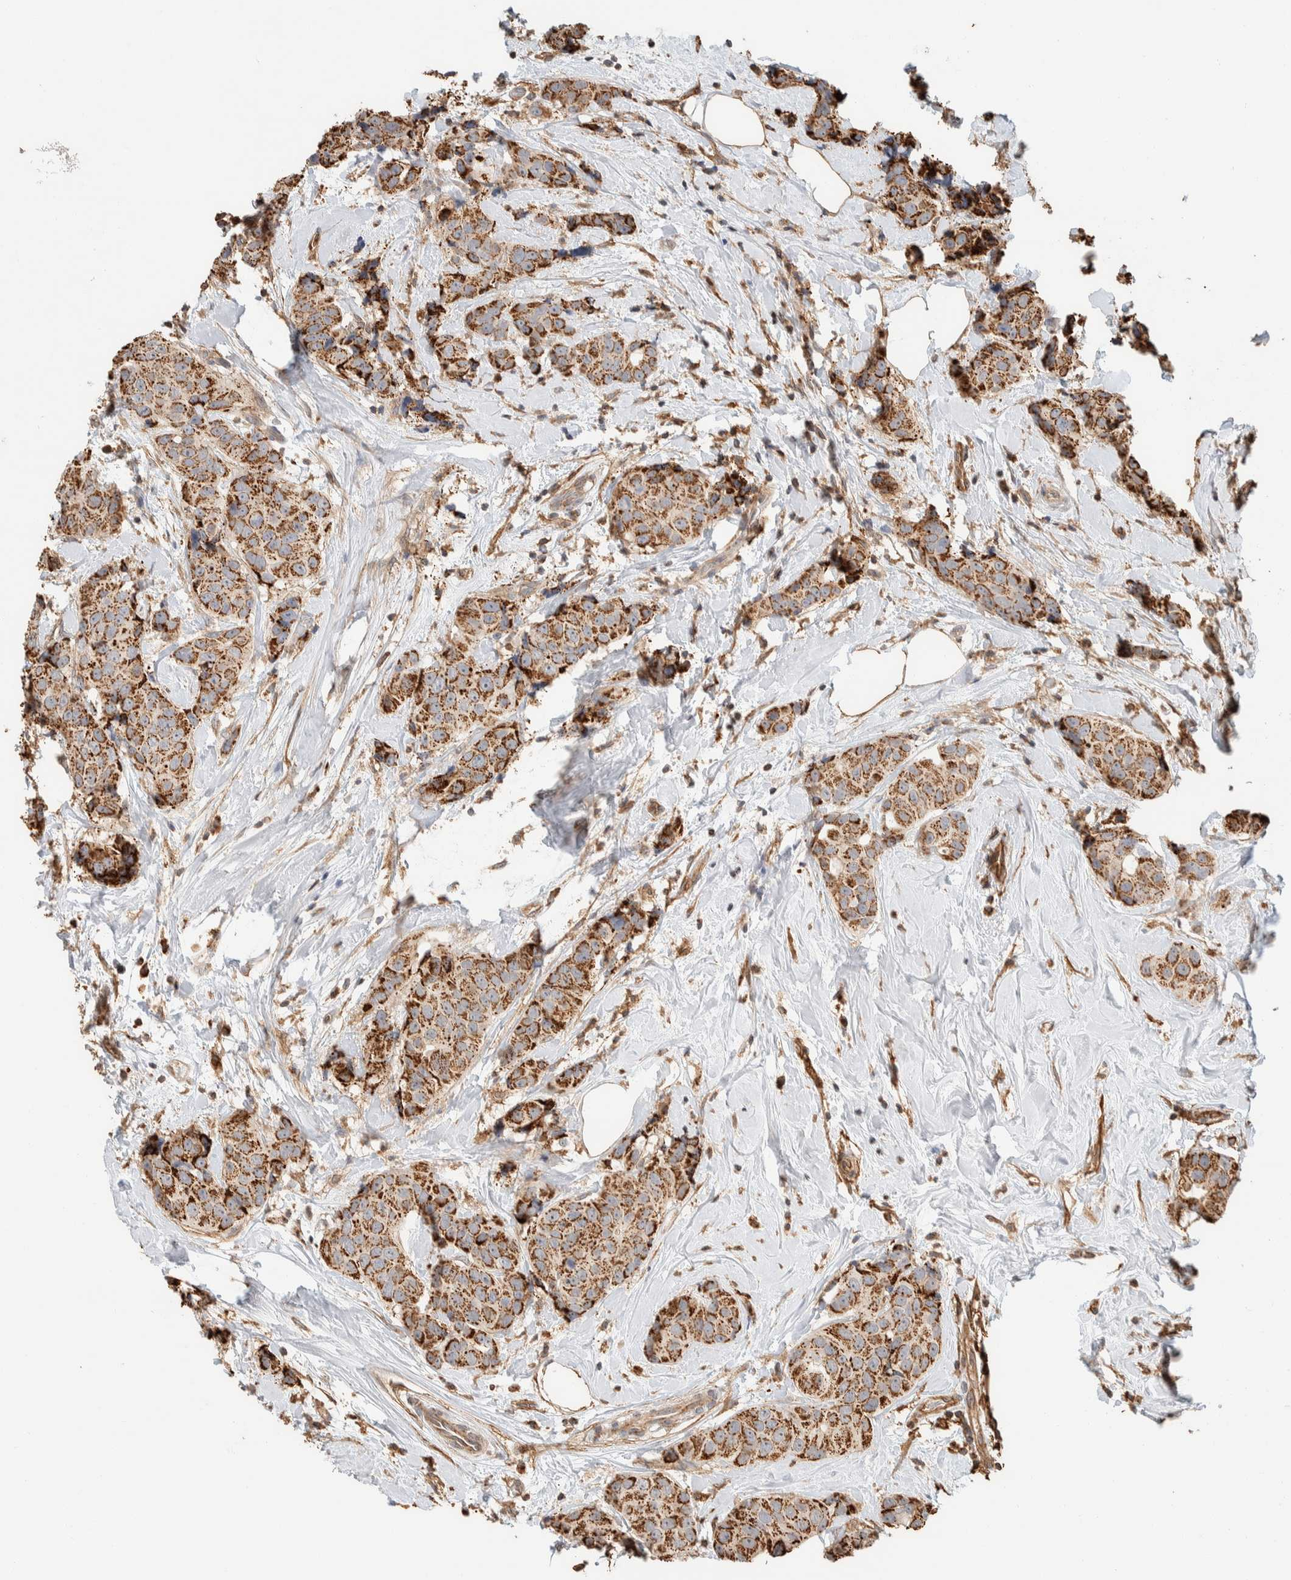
{"staining": {"intensity": "moderate", "quantity": ">75%", "location": "cytoplasmic/membranous"}, "tissue": "breast cancer", "cell_type": "Tumor cells", "image_type": "cancer", "snomed": [{"axis": "morphology", "description": "Normal tissue, NOS"}, {"axis": "morphology", "description": "Duct carcinoma"}, {"axis": "topography", "description": "Breast"}], "caption": "This is a micrograph of IHC staining of intraductal carcinoma (breast), which shows moderate positivity in the cytoplasmic/membranous of tumor cells.", "gene": "KIF9", "patient": {"sex": "female", "age": 39}}